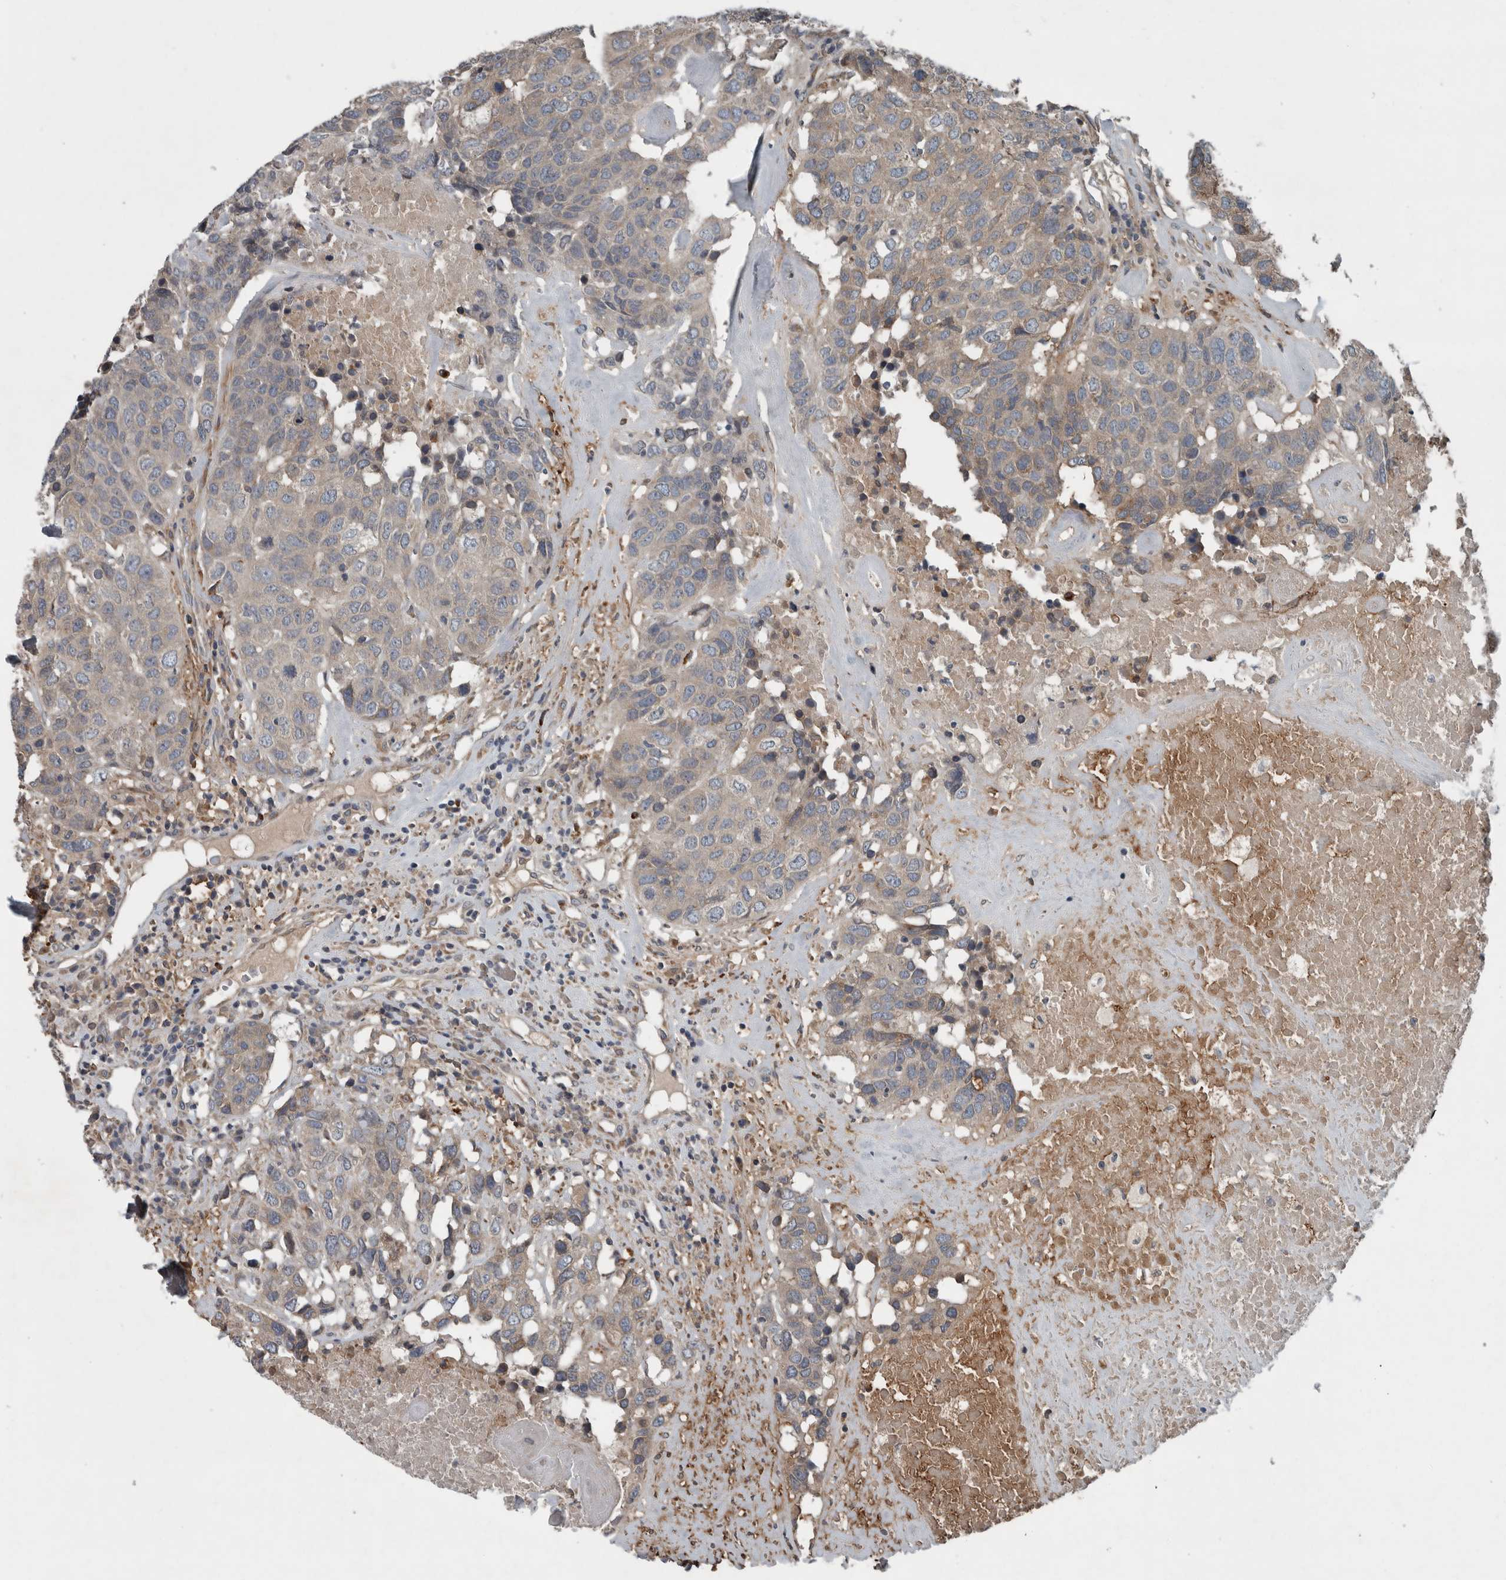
{"staining": {"intensity": "weak", "quantity": "<25%", "location": "cytoplasmic/membranous"}, "tissue": "head and neck cancer", "cell_type": "Tumor cells", "image_type": "cancer", "snomed": [{"axis": "morphology", "description": "Squamous cell carcinoma, NOS"}, {"axis": "topography", "description": "Head-Neck"}], "caption": "Tumor cells are negative for brown protein staining in head and neck cancer. (IHC, brightfield microscopy, high magnification).", "gene": "EXOC8", "patient": {"sex": "male", "age": 66}}